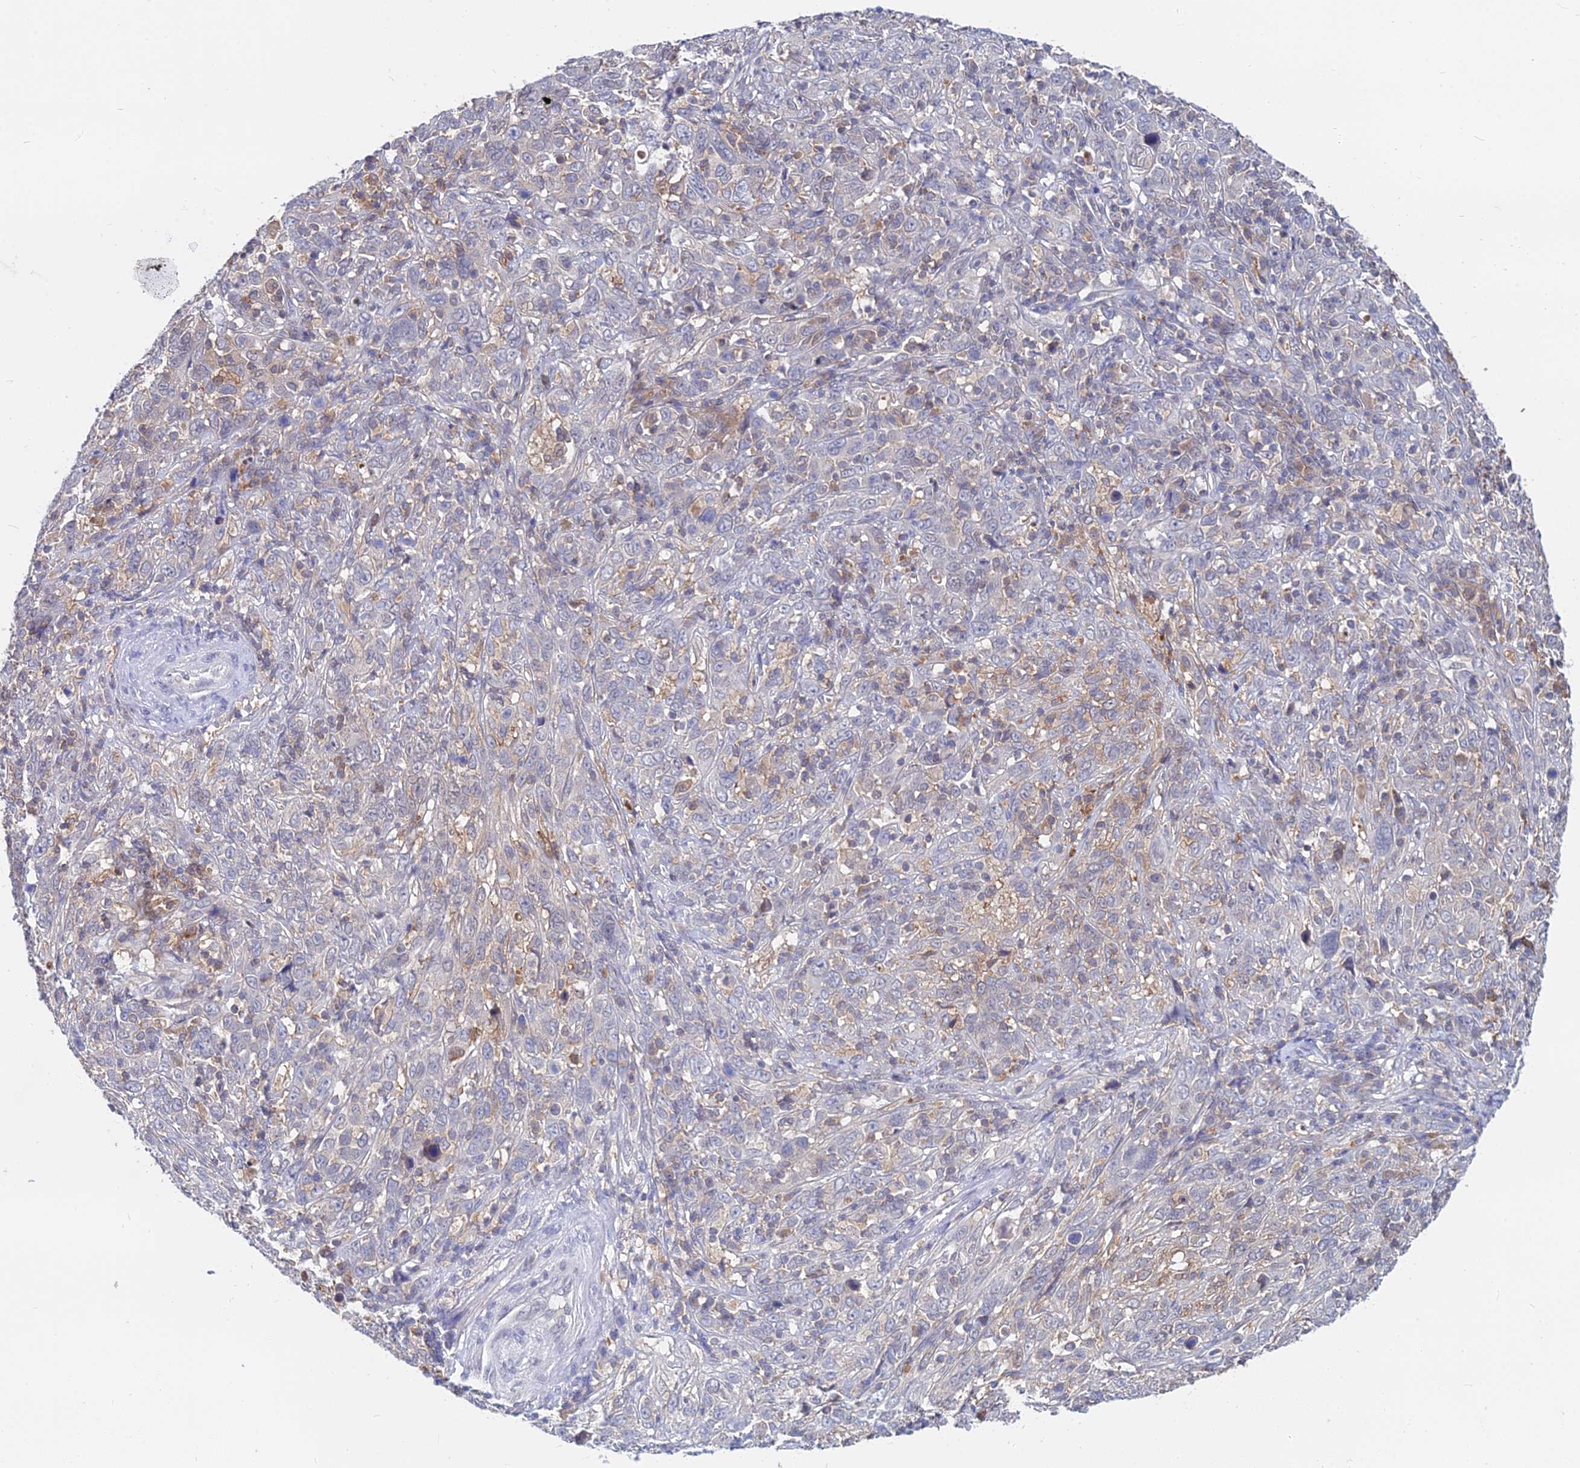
{"staining": {"intensity": "negative", "quantity": "none", "location": "none"}, "tissue": "cervical cancer", "cell_type": "Tumor cells", "image_type": "cancer", "snomed": [{"axis": "morphology", "description": "Squamous cell carcinoma, NOS"}, {"axis": "topography", "description": "Cervix"}], "caption": "Immunohistochemical staining of human squamous cell carcinoma (cervical) demonstrates no significant positivity in tumor cells.", "gene": "B3GALT4", "patient": {"sex": "female", "age": 46}}